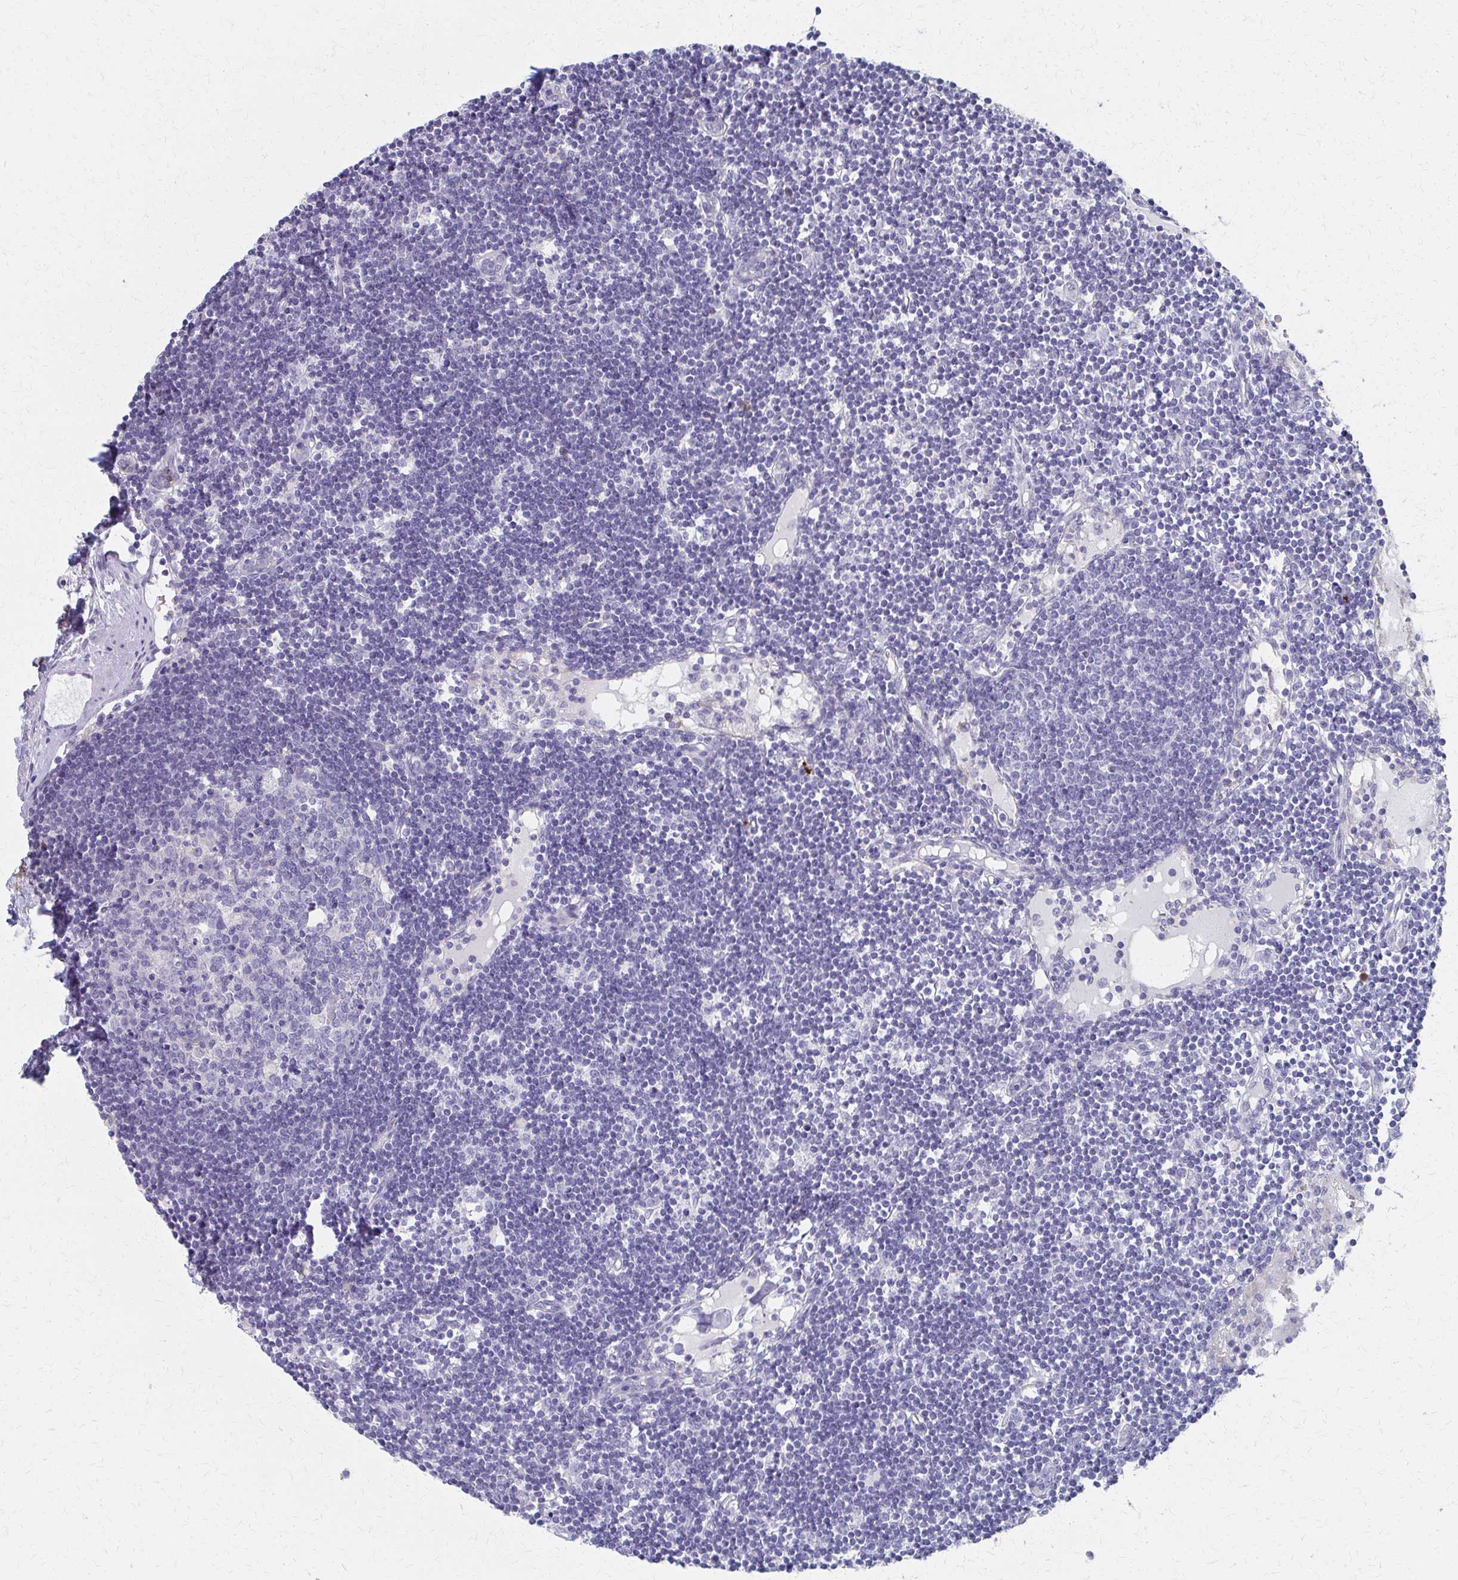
{"staining": {"intensity": "negative", "quantity": "none", "location": "none"}, "tissue": "lymph node", "cell_type": "Germinal center cells", "image_type": "normal", "snomed": [{"axis": "morphology", "description": "Normal tissue, NOS"}, {"axis": "topography", "description": "Lymph node"}], "caption": "A high-resolution histopathology image shows IHC staining of unremarkable lymph node, which reveals no significant staining in germinal center cells.", "gene": "MS4A2", "patient": {"sex": "female", "age": 65}}